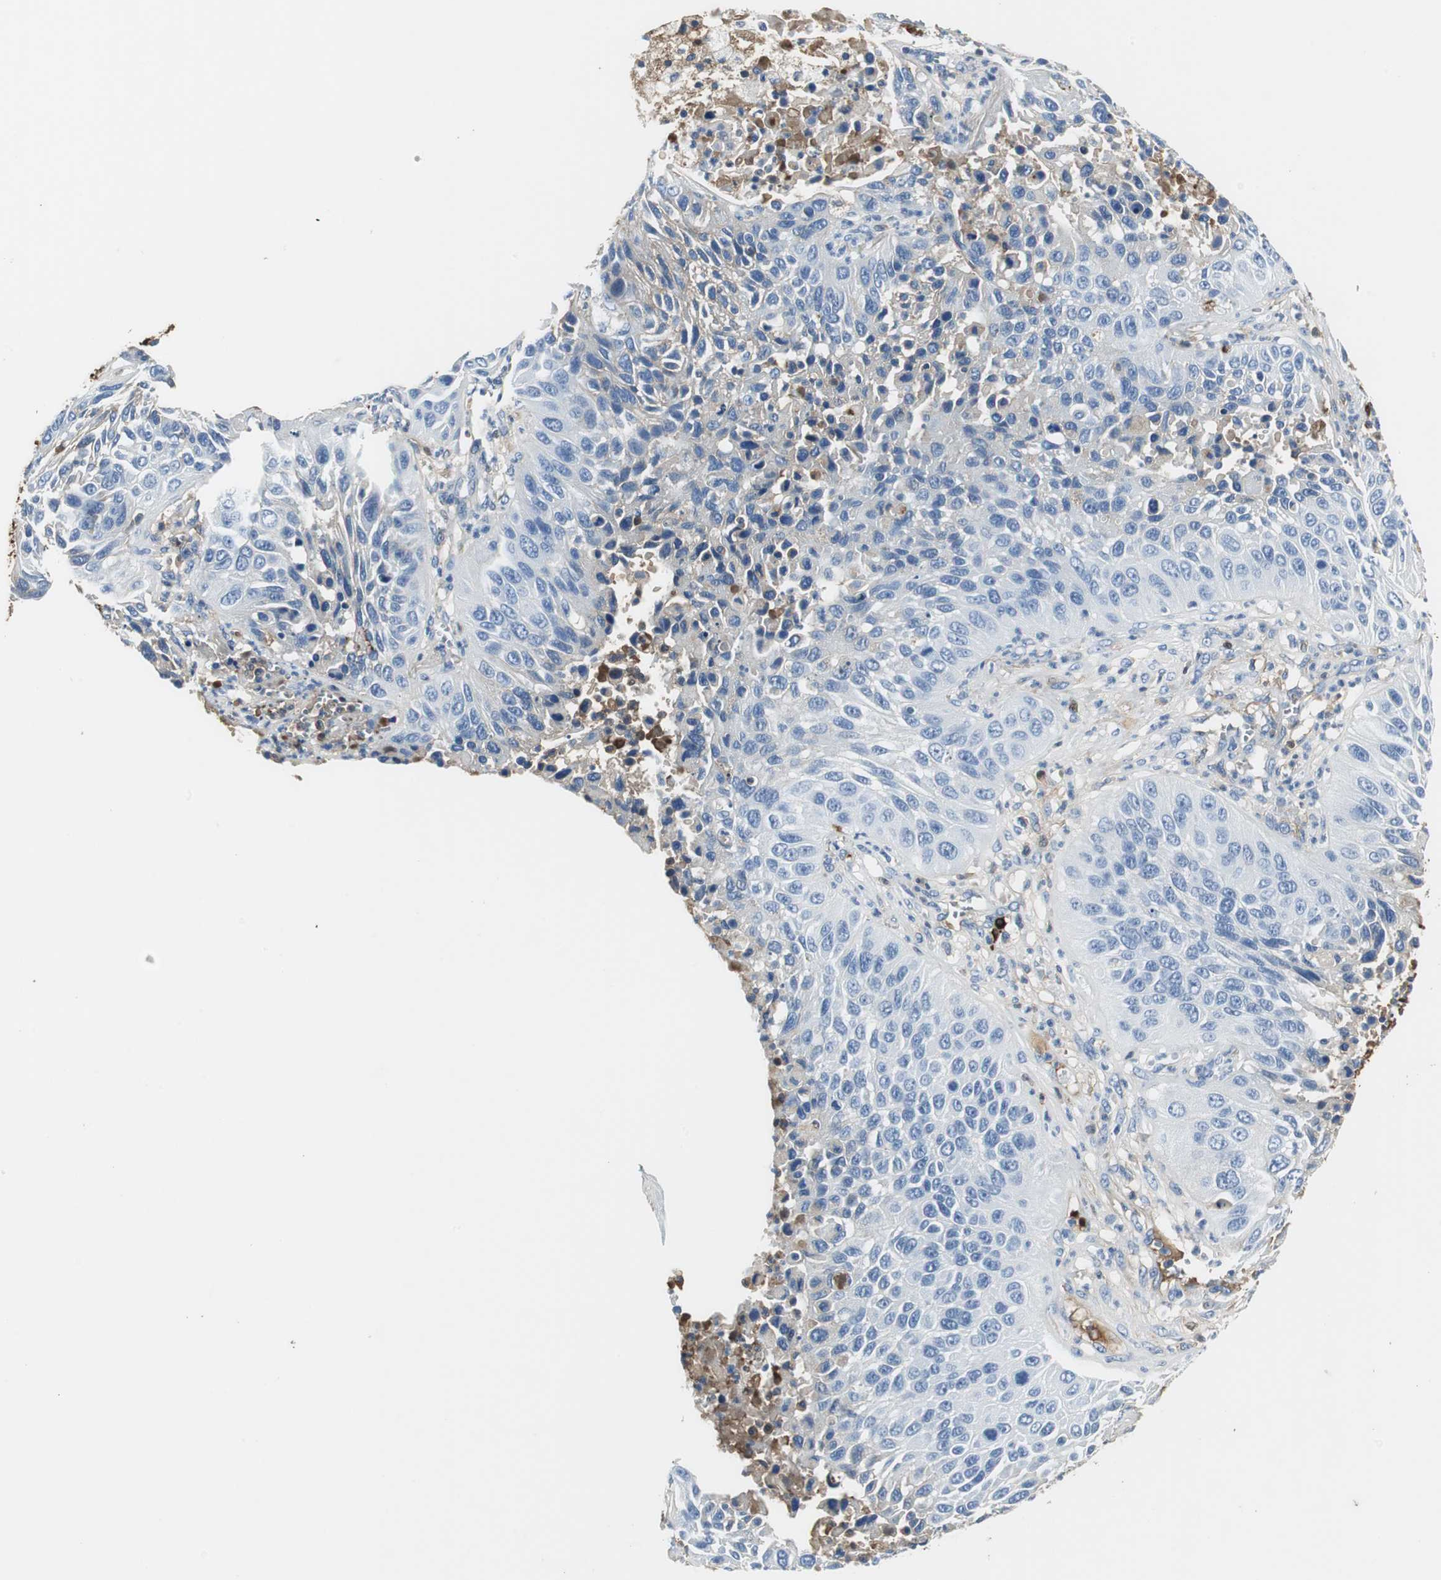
{"staining": {"intensity": "negative", "quantity": "none", "location": "none"}, "tissue": "lung cancer", "cell_type": "Tumor cells", "image_type": "cancer", "snomed": [{"axis": "morphology", "description": "Squamous cell carcinoma, NOS"}, {"axis": "topography", "description": "Lung"}], "caption": "The immunohistochemistry (IHC) histopathology image has no significant staining in tumor cells of squamous cell carcinoma (lung) tissue.", "gene": "IGHA1", "patient": {"sex": "female", "age": 76}}